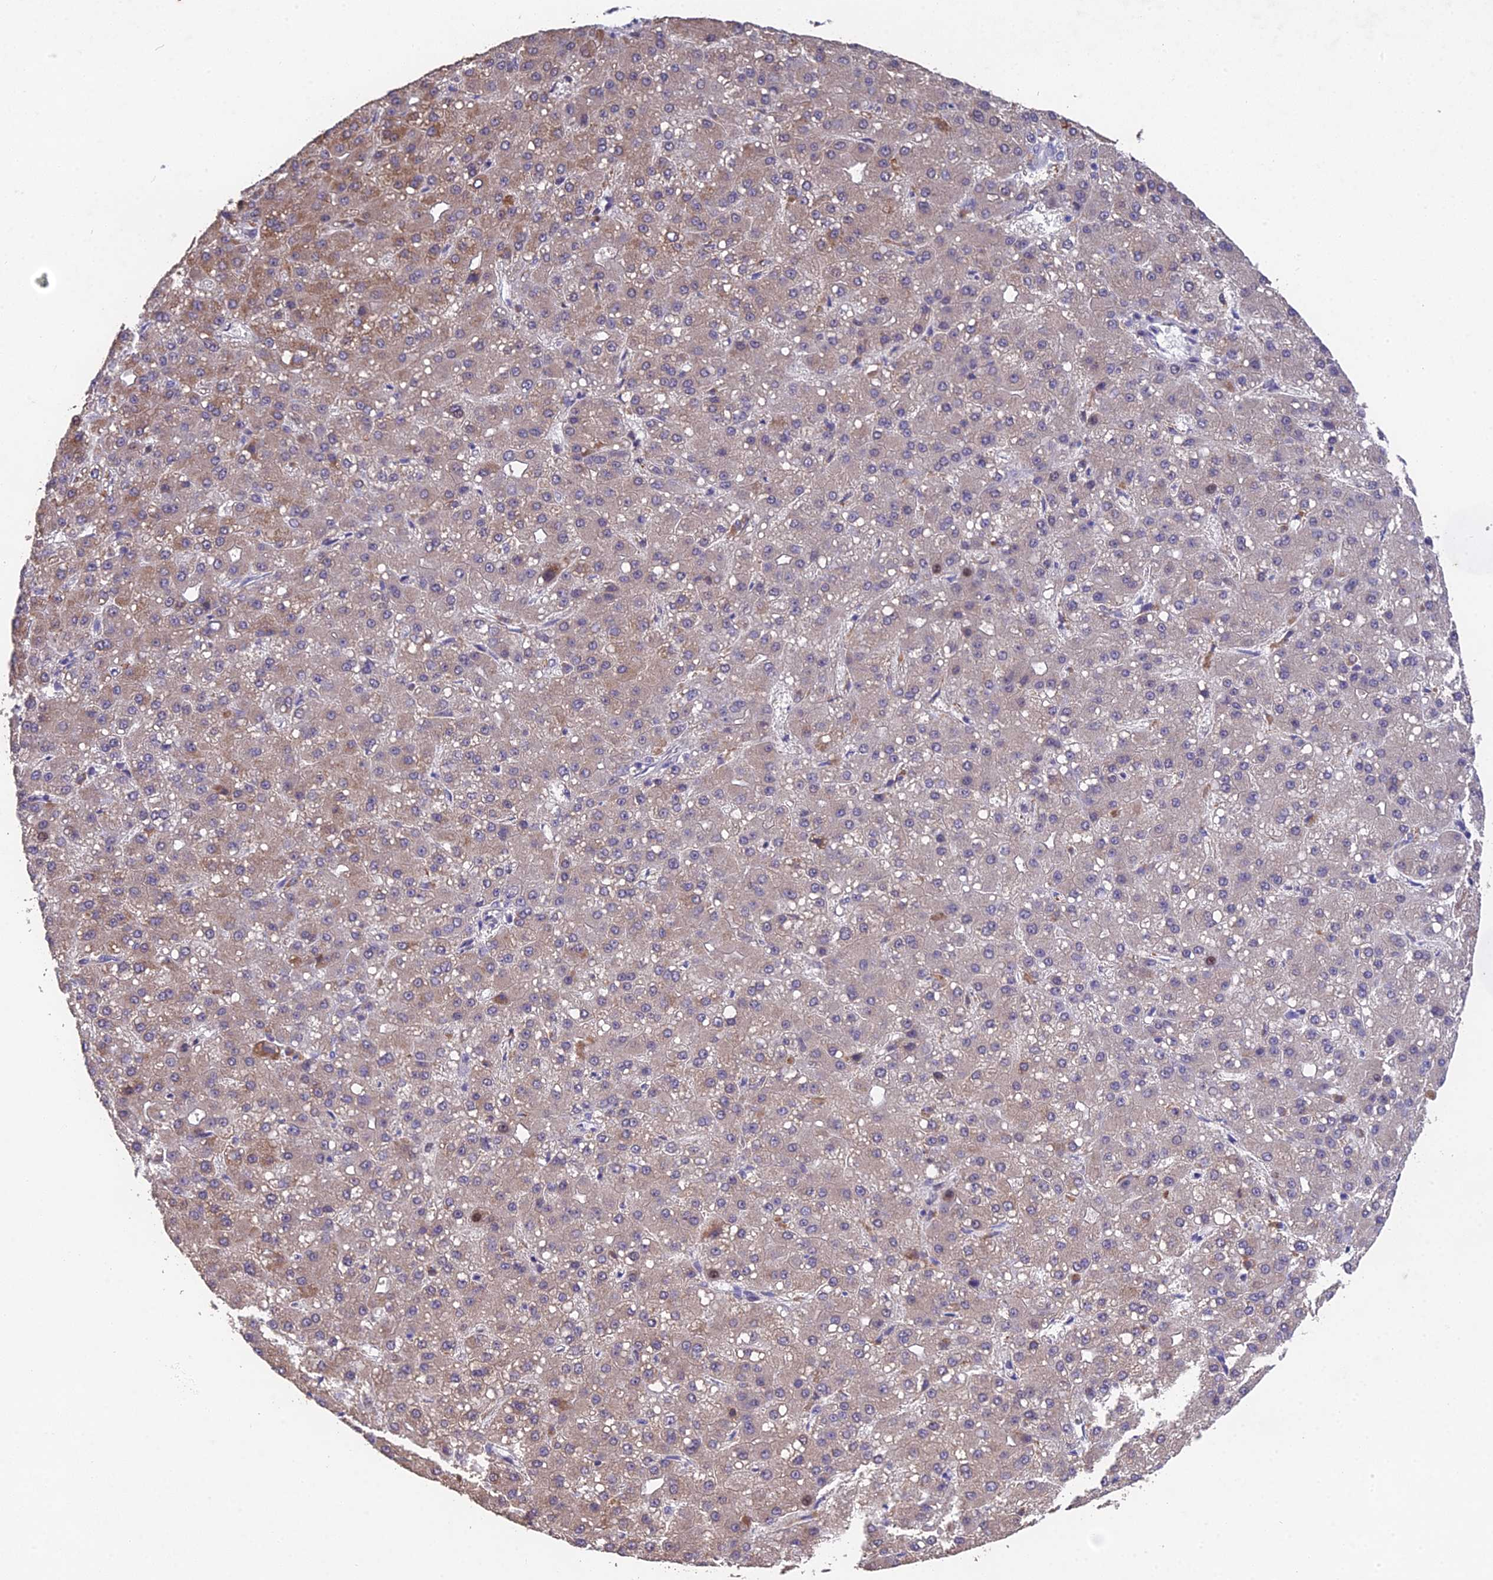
{"staining": {"intensity": "weak", "quantity": "<25%", "location": "cytoplasmic/membranous"}, "tissue": "liver cancer", "cell_type": "Tumor cells", "image_type": "cancer", "snomed": [{"axis": "morphology", "description": "Carcinoma, Hepatocellular, NOS"}, {"axis": "topography", "description": "Liver"}], "caption": "An IHC histopathology image of hepatocellular carcinoma (liver) is shown. There is no staining in tumor cells of hepatocellular carcinoma (liver). (IHC, brightfield microscopy, high magnification).", "gene": "PUS10", "patient": {"sex": "male", "age": 67}}